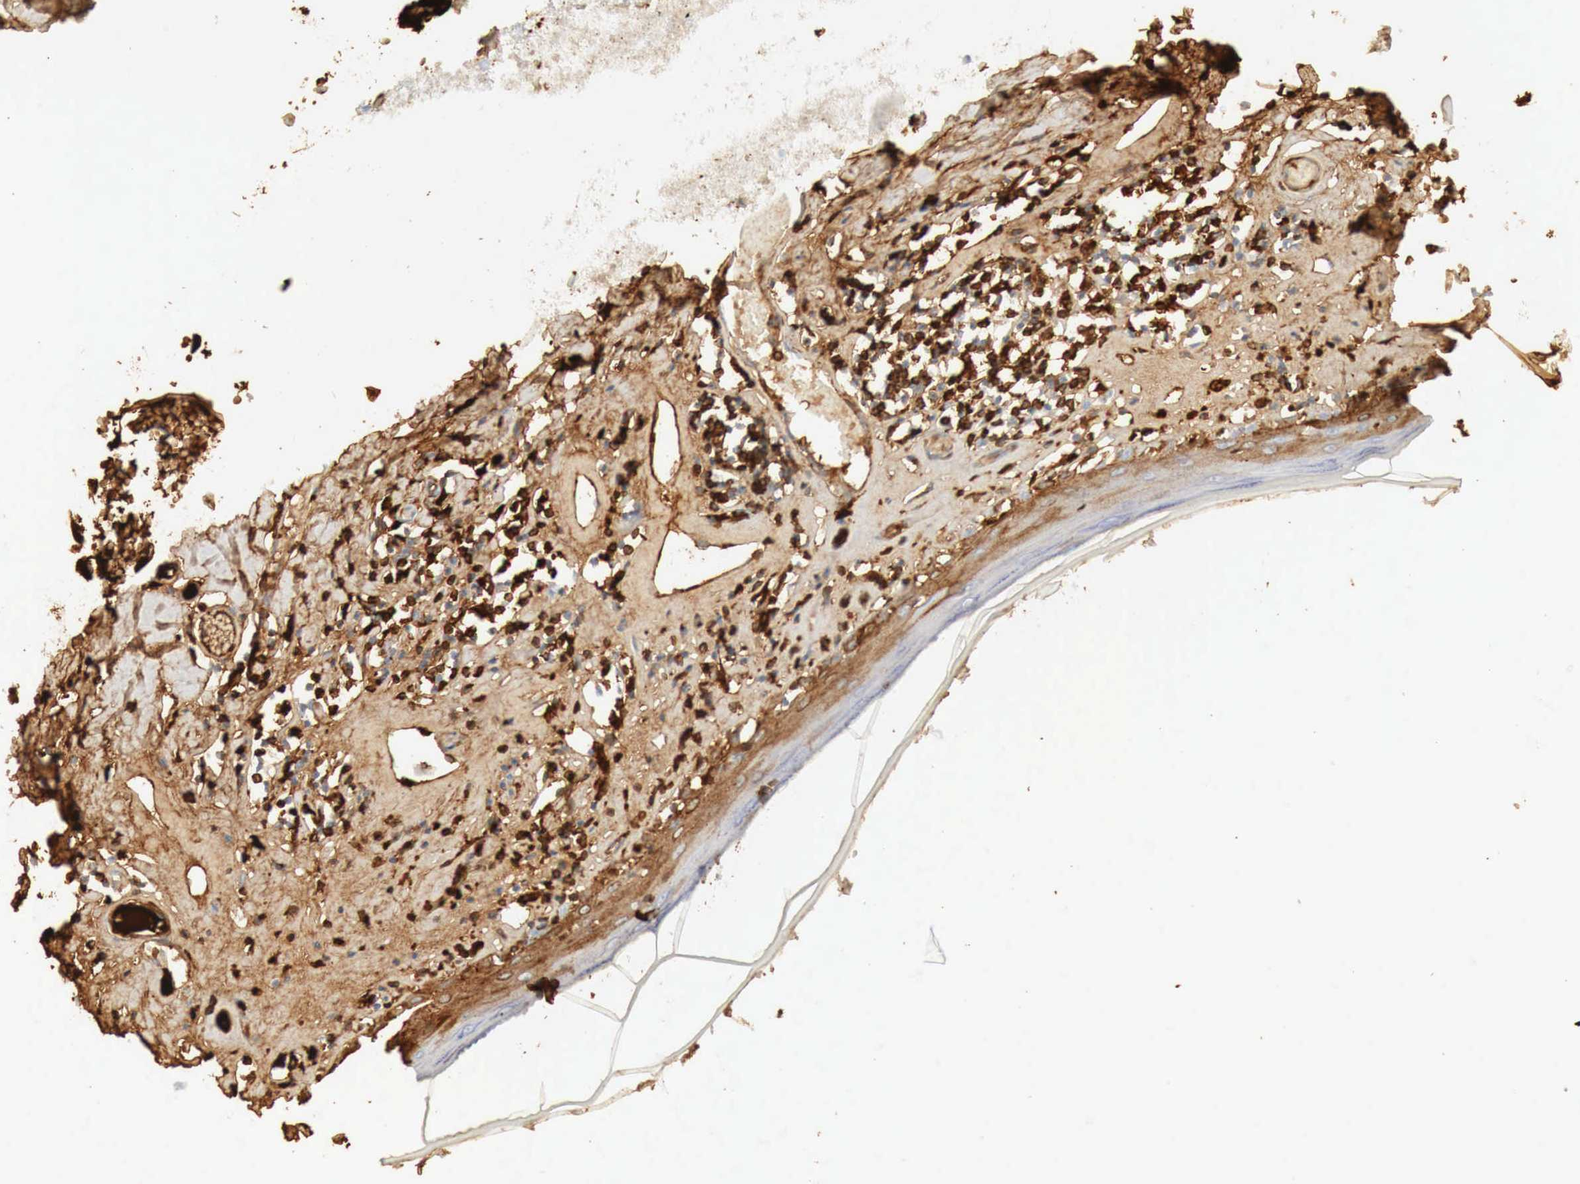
{"staining": {"intensity": "strong", "quantity": ">75%", "location": "cytoplasmic/membranous"}, "tissue": "skin", "cell_type": "Epidermal cells", "image_type": "normal", "snomed": [{"axis": "morphology", "description": "Normal tissue, NOS"}, {"axis": "topography", "description": "Vascular tissue"}, {"axis": "topography", "description": "Vulva"}, {"axis": "topography", "description": "Peripheral nerve tissue"}], "caption": "Immunohistochemistry (IHC) histopathology image of benign human skin stained for a protein (brown), which reveals high levels of strong cytoplasmic/membranous staining in about >75% of epidermal cells.", "gene": "IGLC3", "patient": {"sex": "female", "age": 86}}